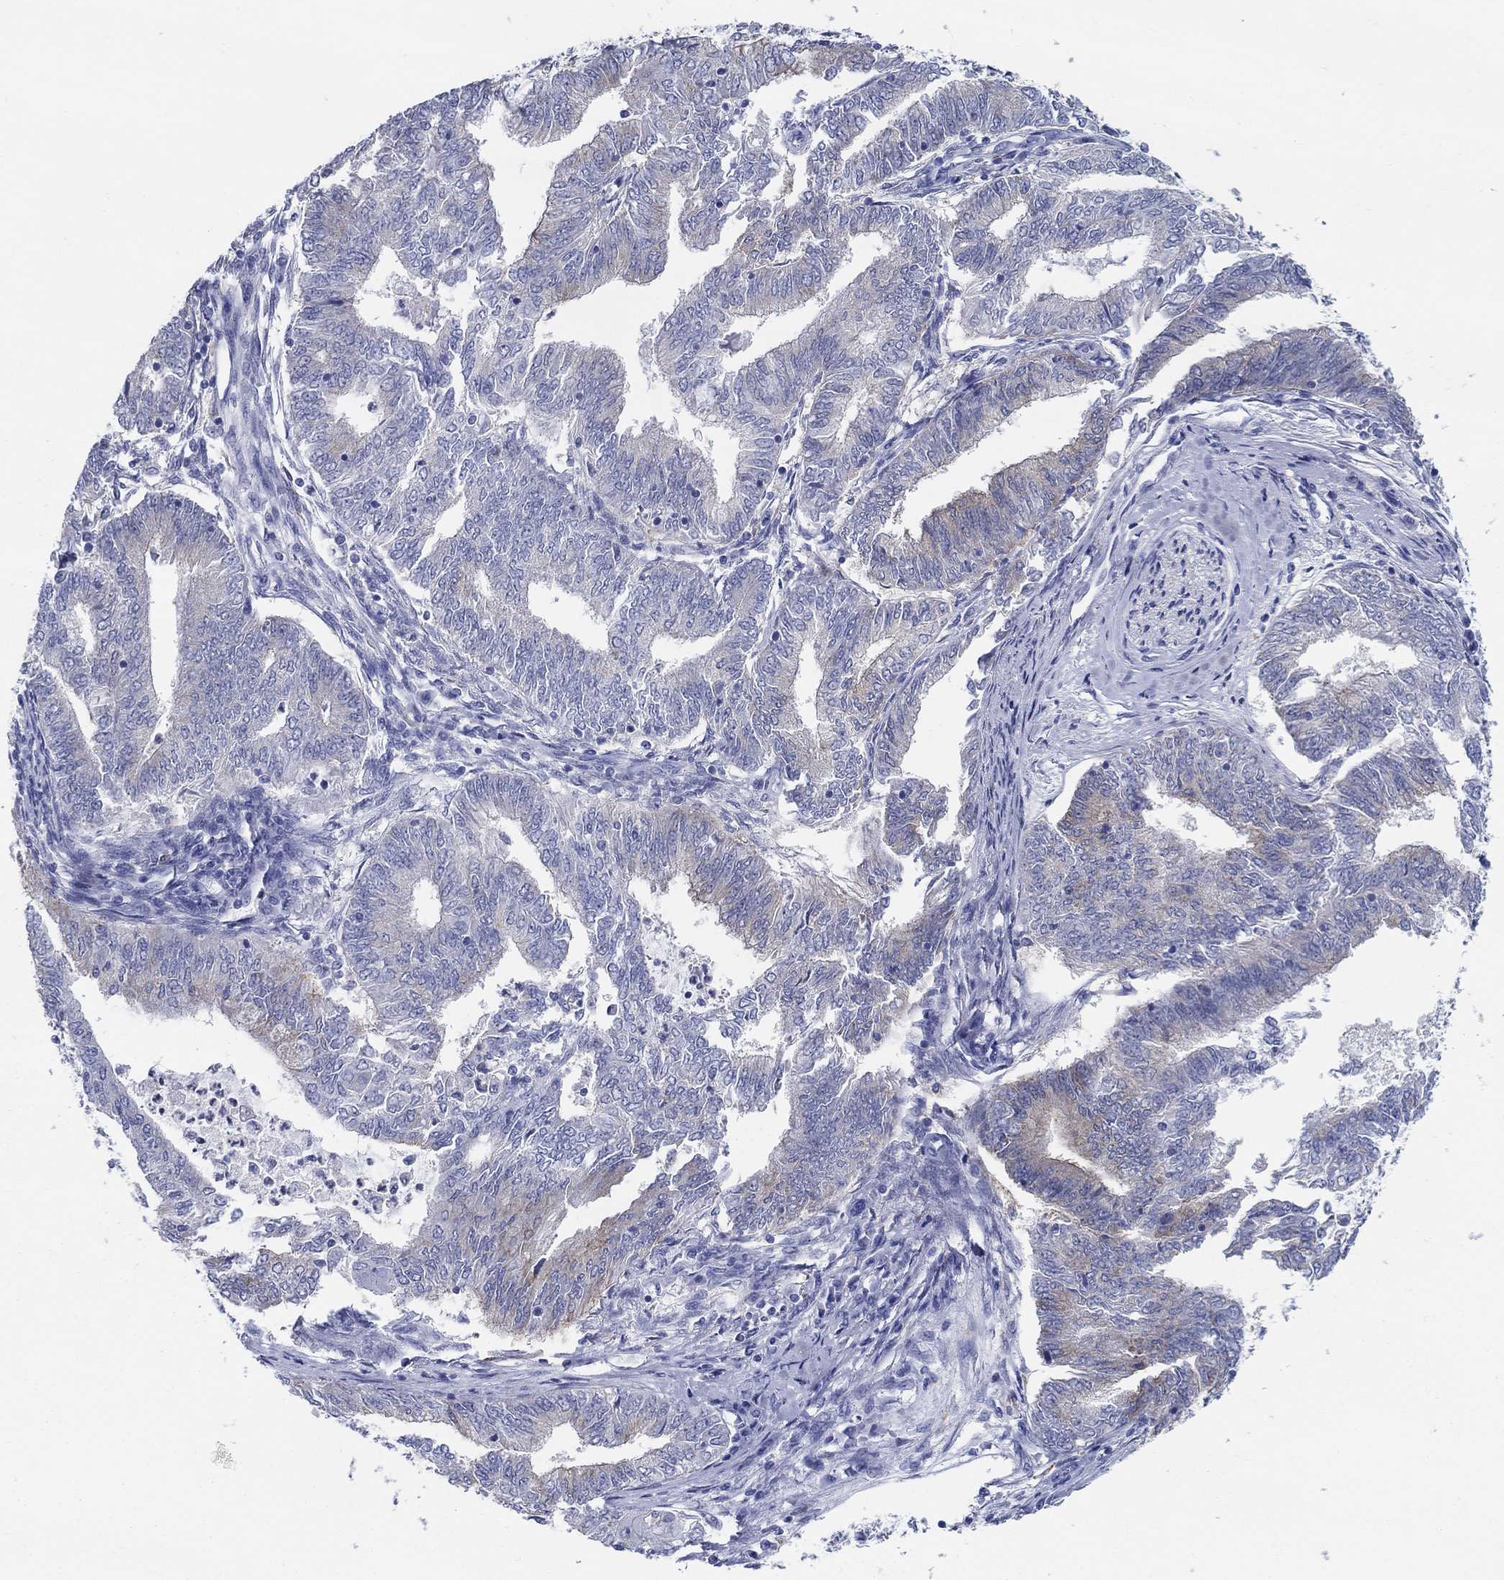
{"staining": {"intensity": "moderate", "quantity": "<25%", "location": "cytoplasmic/membranous"}, "tissue": "endometrial cancer", "cell_type": "Tumor cells", "image_type": "cancer", "snomed": [{"axis": "morphology", "description": "Adenocarcinoma, NOS"}, {"axis": "topography", "description": "Endometrium"}], "caption": "IHC (DAB (3,3'-diaminobenzidine)) staining of endometrial adenocarcinoma displays moderate cytoplasmic/membranous protein staining in about <25% of tumor cells. (DAB (3,3'-diaminobenzidine) IHC with brightfield microscopy, high magnification).", "gene": "RAP1GAP", "patient": {"sex": "female", "age": 62}}